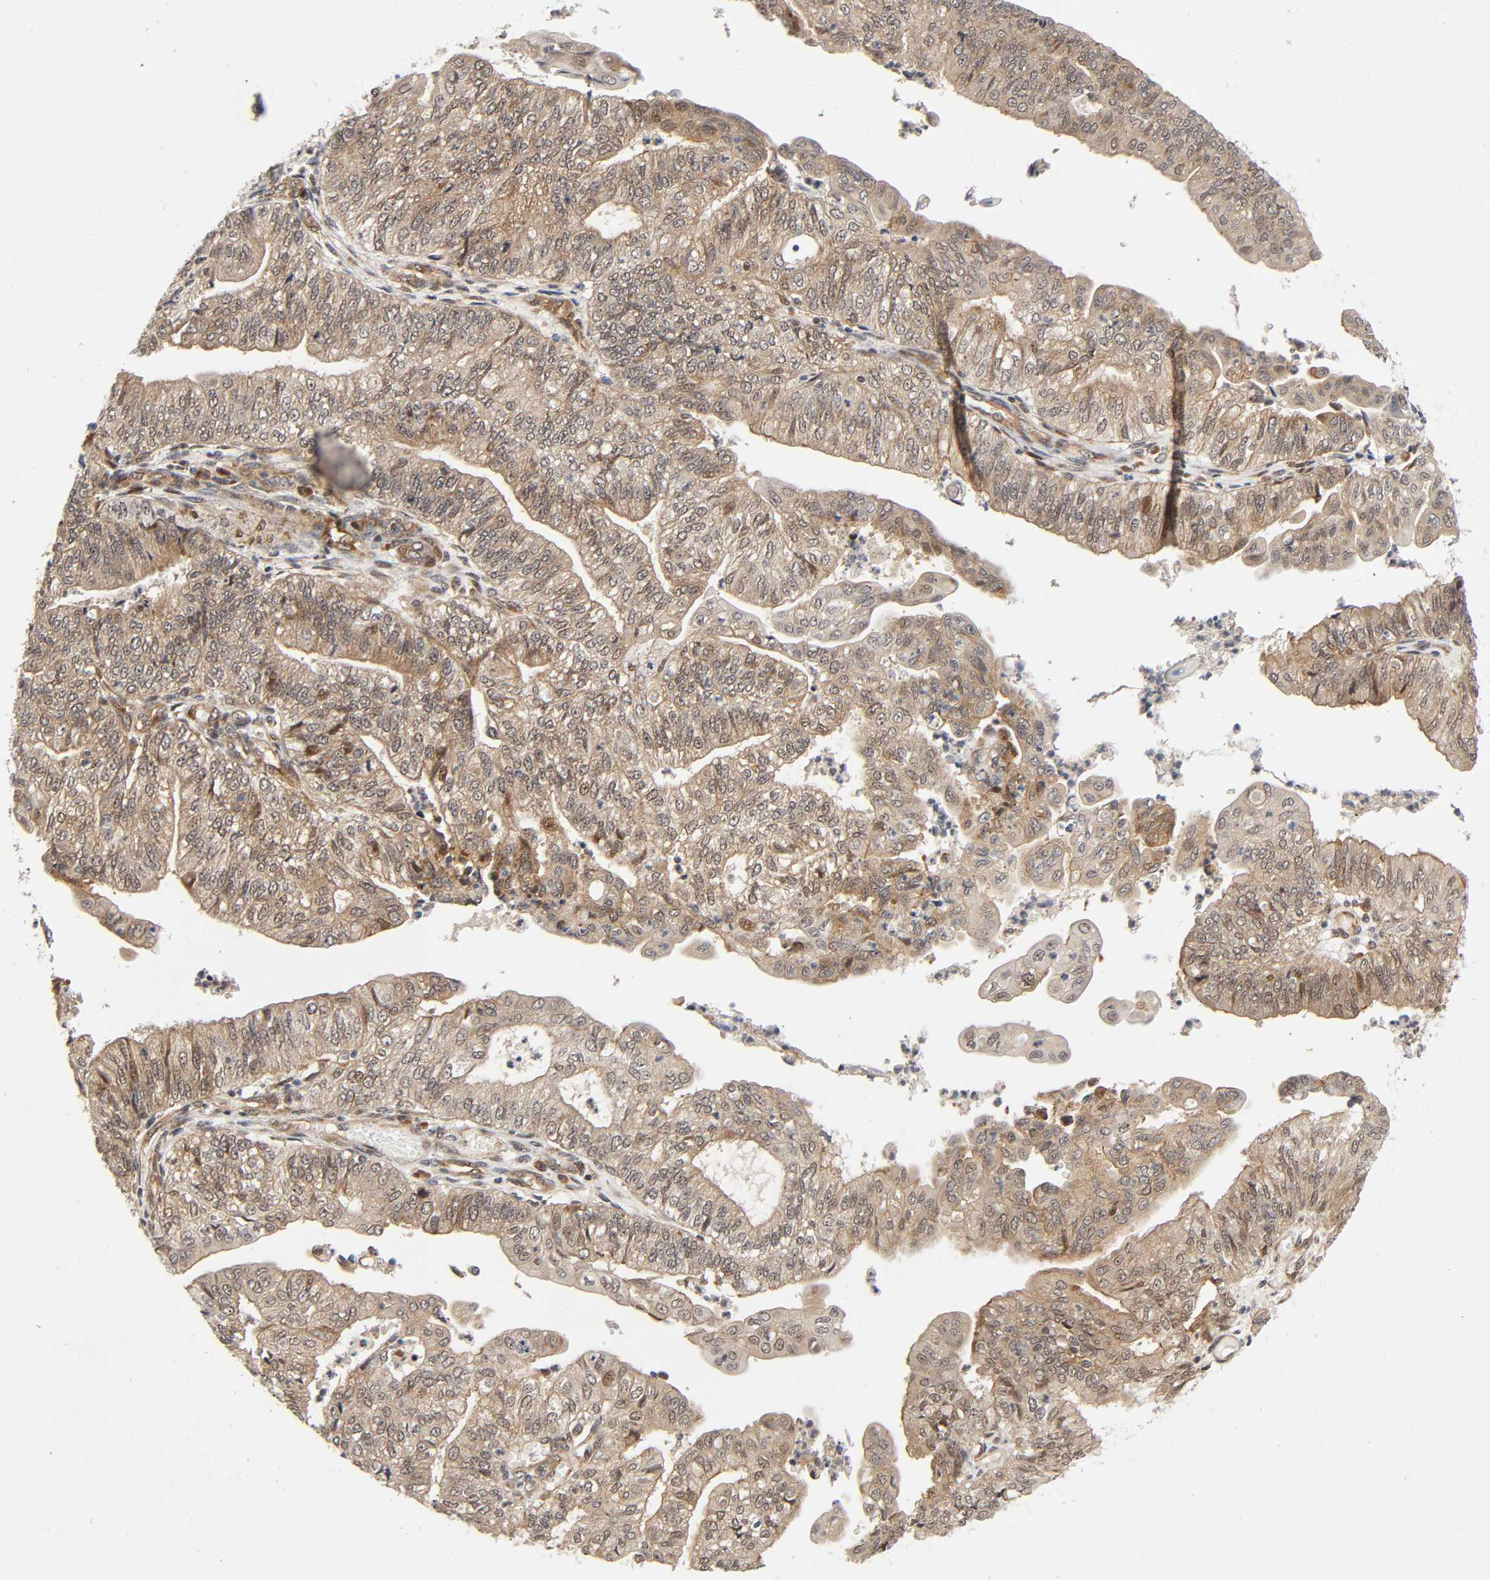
{"staining": {"intensity": "weak", "quantity": ">75%", "location": "cytoplasmic/membranous,nuclear"}, "tissue": "endometrial cancer", "cell_type": "Tumor cells", "image_type": "cancer", "snomed": [{"axis": "morphology", "description": "Adenocarcinoma, NOS"}, {"axis": "topography", "description": "Endometrium"}], "caption": "Immunohistochemical staining of human endometrial cancer (adenocarcinoma) exhibits low levels of weak cytoplasmic/membranous and nuclear protein expression in about >75% of tumor cells.", "gene": "IQCJ-SCHIP1", "patient": {"sex": "female", "age": 59}}